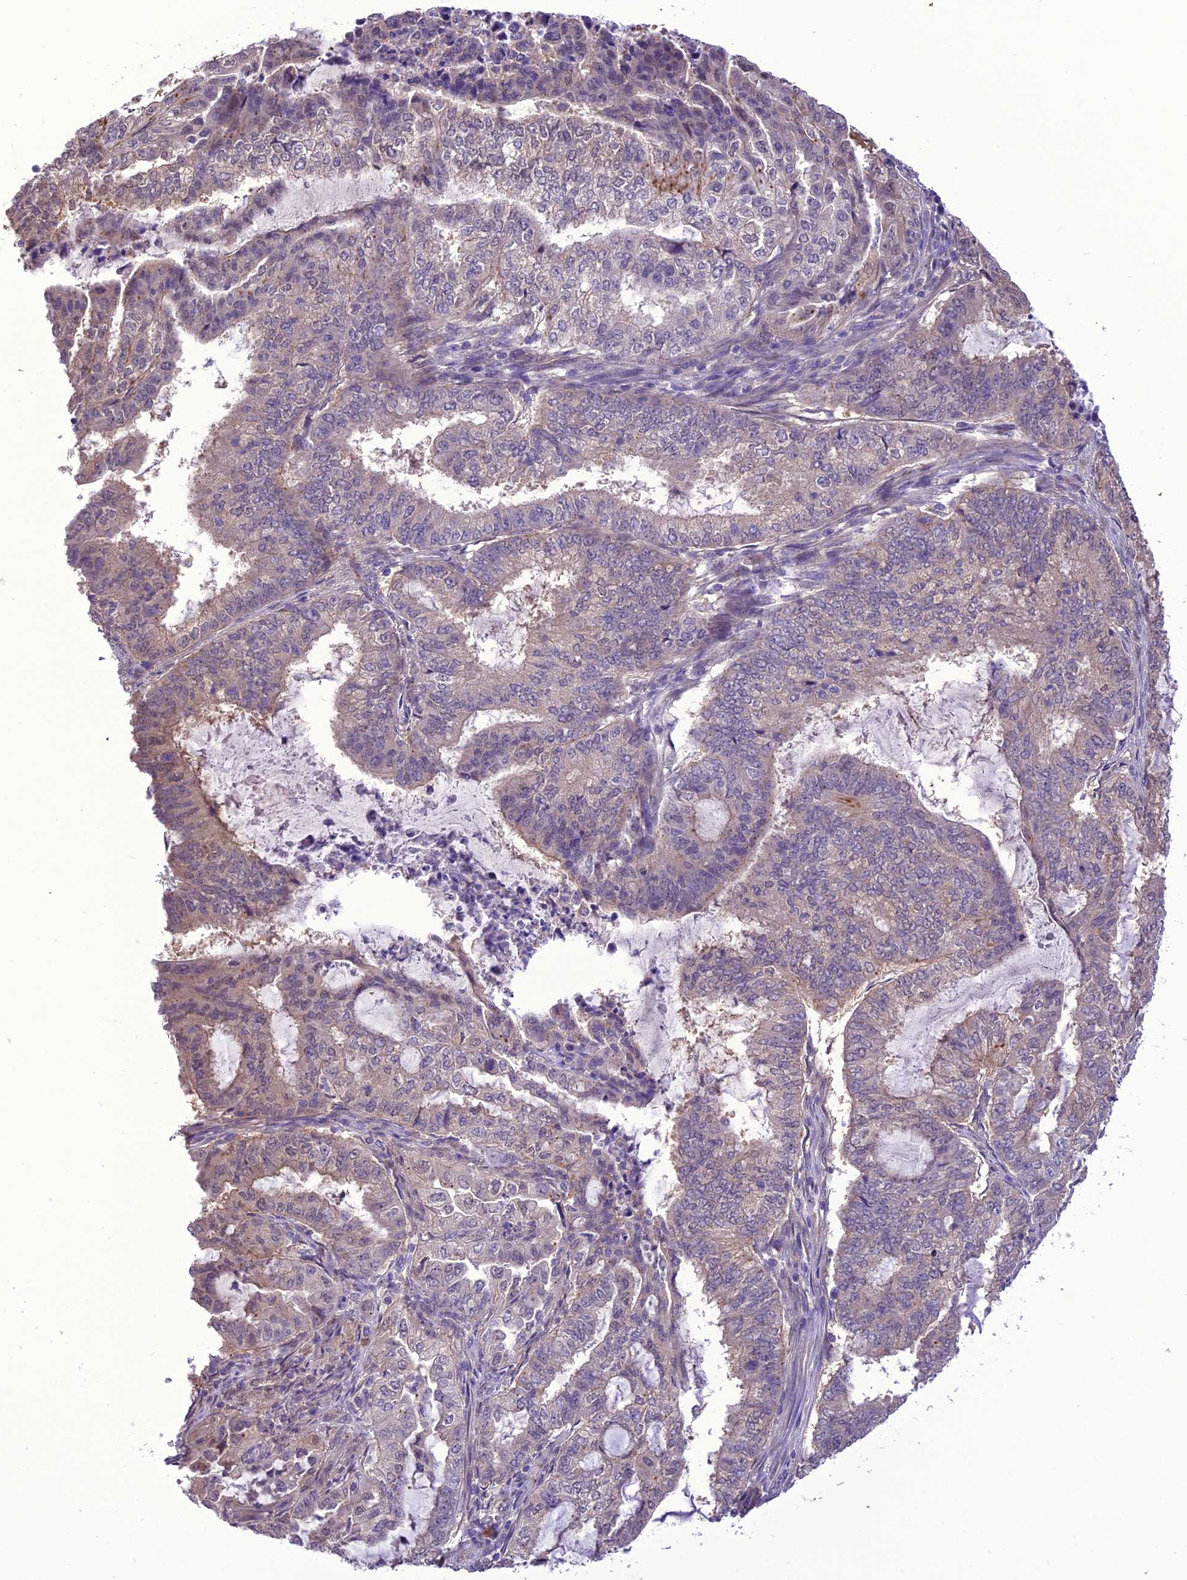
{"staining": {"intensity": "weak", "quantity": "<25%", "location": "cytoplasmic/membranous"}, "tissue": "endometrial cancer", "cell_type": "Tumor cells", "image_type": "cancer", "snomed": [{"axis": "morphology", "description": "Adenocarcinoma, NOS"}, {"axis": "topography", "description": "Endometrium"}], "caption": "DAB (3,3'-diaminobenzidine) immunohistochemical staining of endometrial cancer exhibits no significant positivity in tumor cells. (DAB immunohistochemistry (IHC), high magnification).", "gene": "BORCS6", "patient": {"sex": "female", "age": 51}}